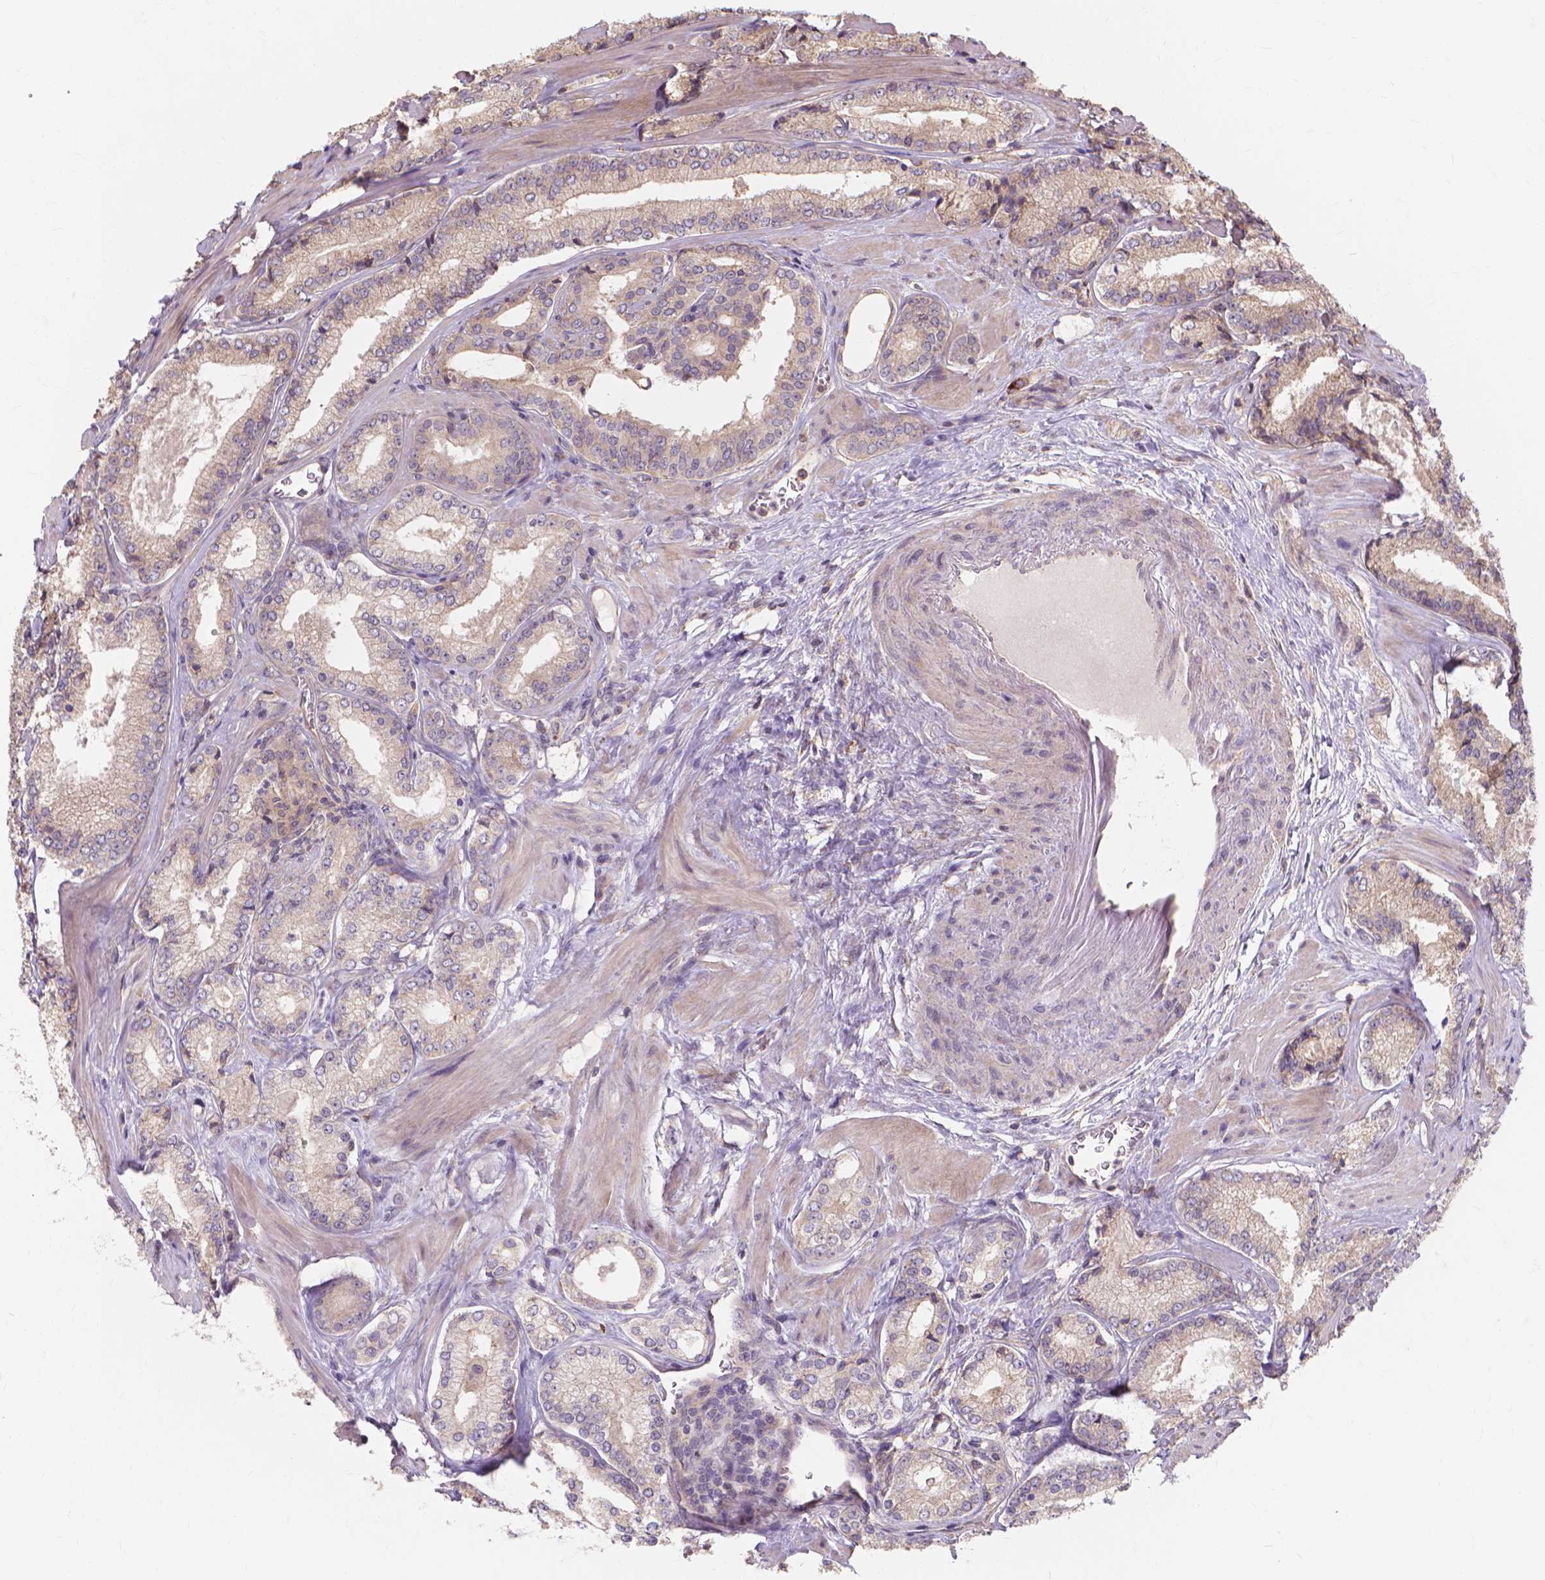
{"staining": {"intensity": "weak", "quantity": "25%-75%", "location": "cytoplasmic/membranous"}, "tissue": "prostate cancer", "cell_type": "Tumor cells", "image_type": "cancer", "snomed": [{"axis": "morphology", "description": "Adenocarcinoma, Low grade"}, {"axis": "topography", "description": "Prostate"}], "caption": "Tumor cells demonstrate low levels of weak cytoplasmic/membranous staining in about 25%-75% of cells in adenocarcinoma (low-grade) (prostate).", "gene": "TAB2", "patient": {"sex": "male", "age": 56}}